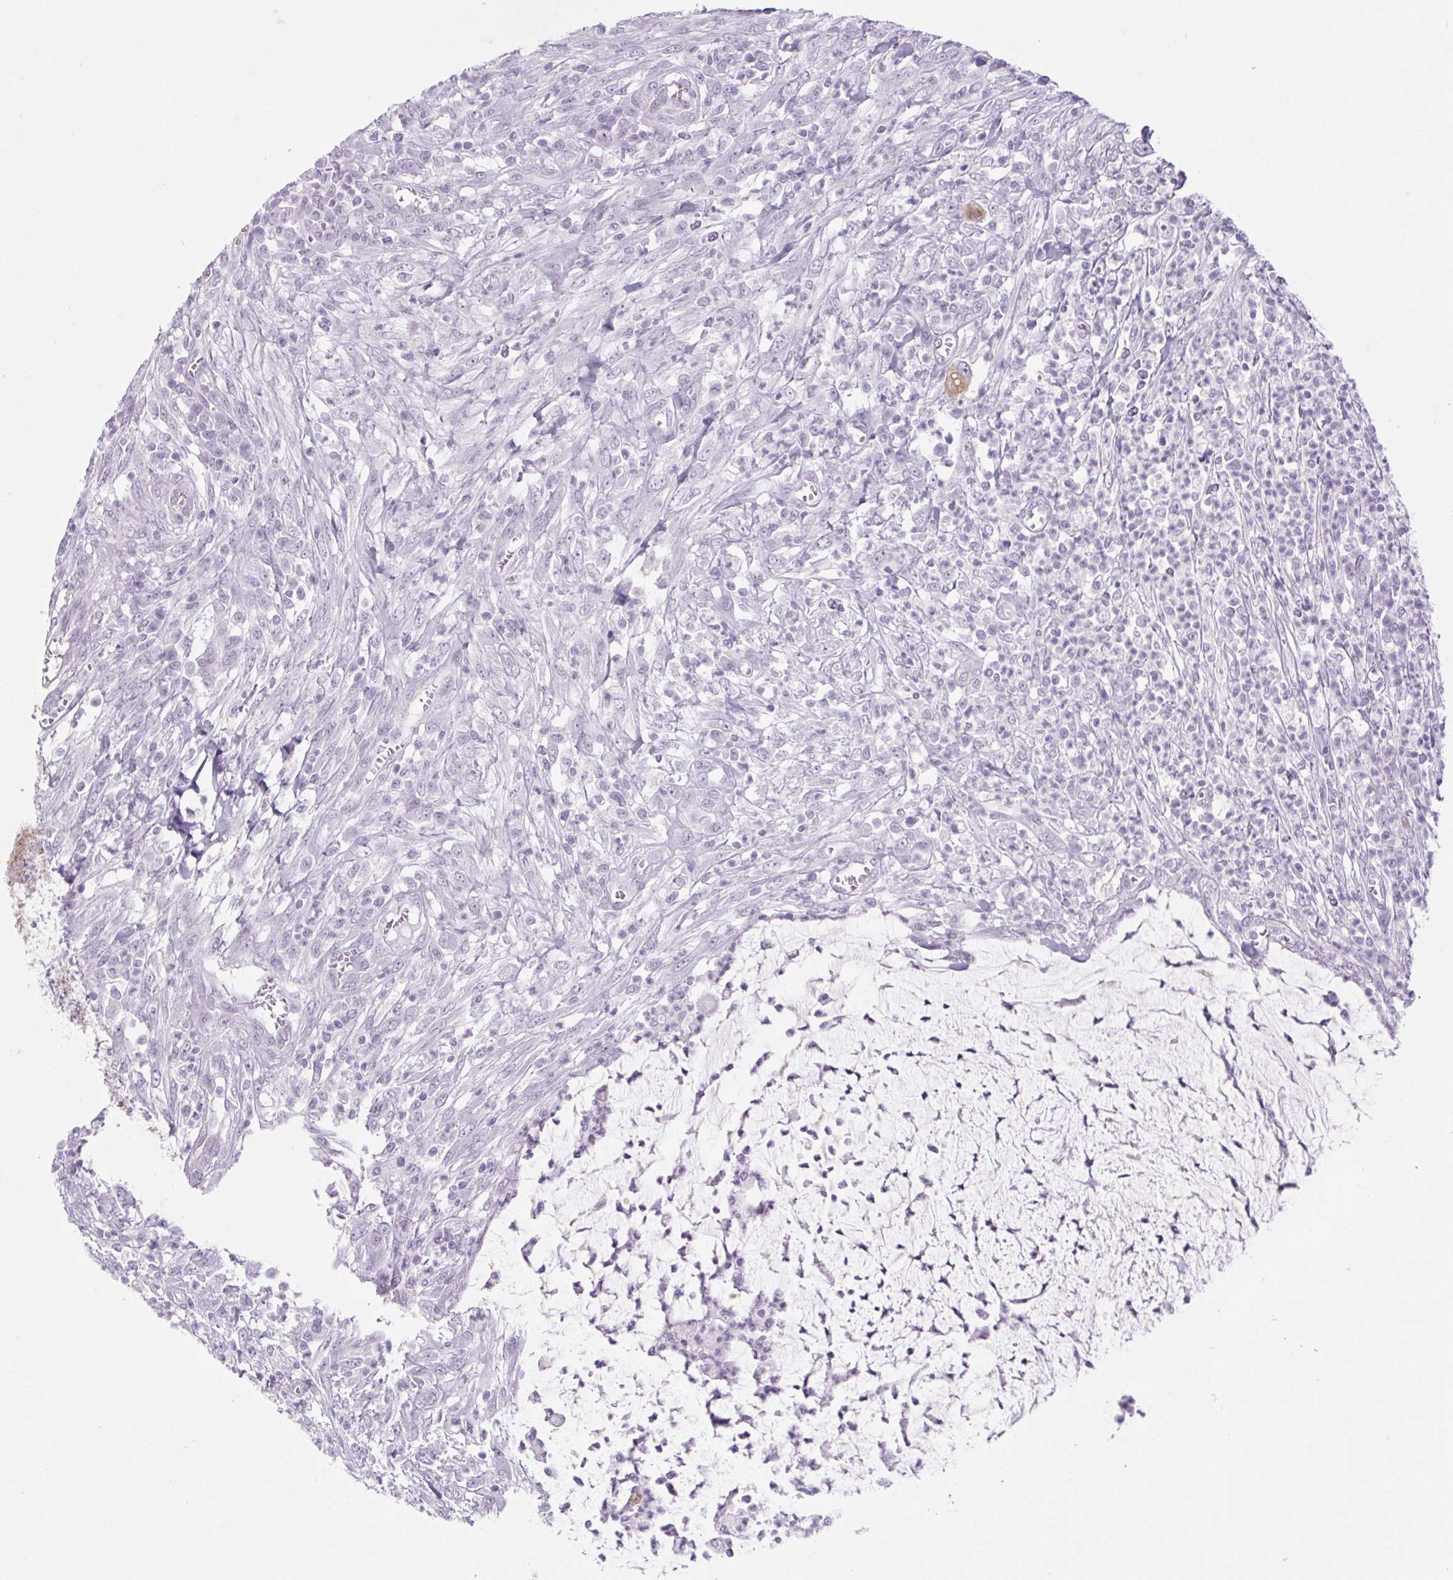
{"staining": {"intensity": "negative", "quantity": "none", "location": "none"}, "tissue": "colorectal cancer", "cell_type": "Tumor cells", "image_type": "cancer", "snomed": [{"axis": "morphology", "description": "Adenocarcinoma, NOS"}, {"axis": "topography", "description": "Colon"}], "caption": "Histopathology image shows no significant protein positivity in tumor cells of colorectal cancer.", "gene": "BCAS1", "patient": {"sex": "male", "age": 65}}